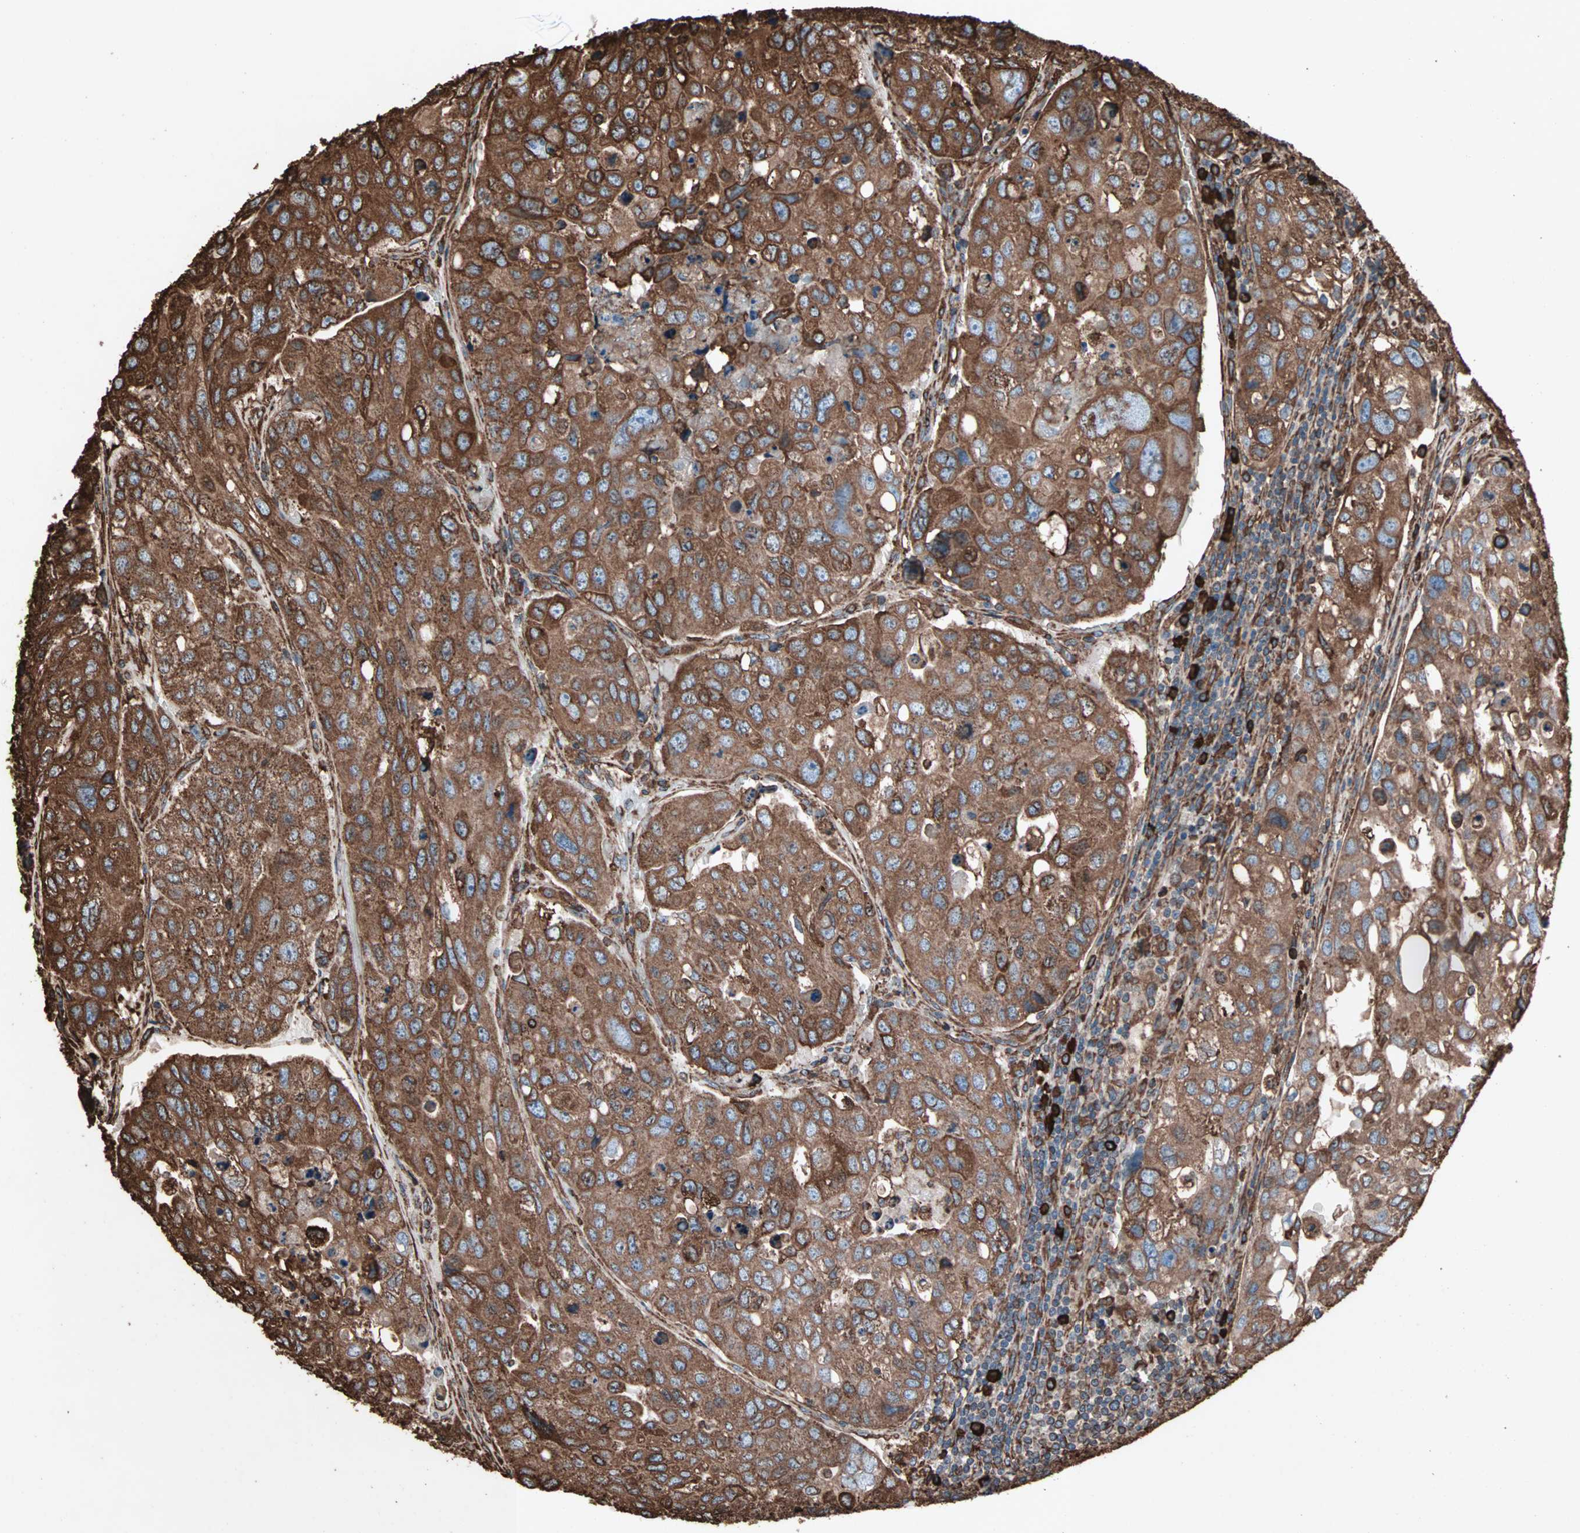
{"staining": {"intensity": "strong", "quantity": ">75%", "location": "cytoplasmic/membranous"}, "tissue": "urothelial cancer", "cell_type": "Tumor cells", "image_type": "cancer", "snomed": [{"axis": "morphology", "description": "Urothelial carcinoma, High grade"}, {"axis": "topography", "description": "Lymph node"}, {"axis": "topography", "description": "Urinary bladder"}], "caption": "The immunohistochemical stain highlights strong cytoplasmic/membranous positivity in tumor cells of high-grade urothelial carcinoma tissue.", "gene": "HSP90B1", "patient": {"sex": "male", "age": 51}}